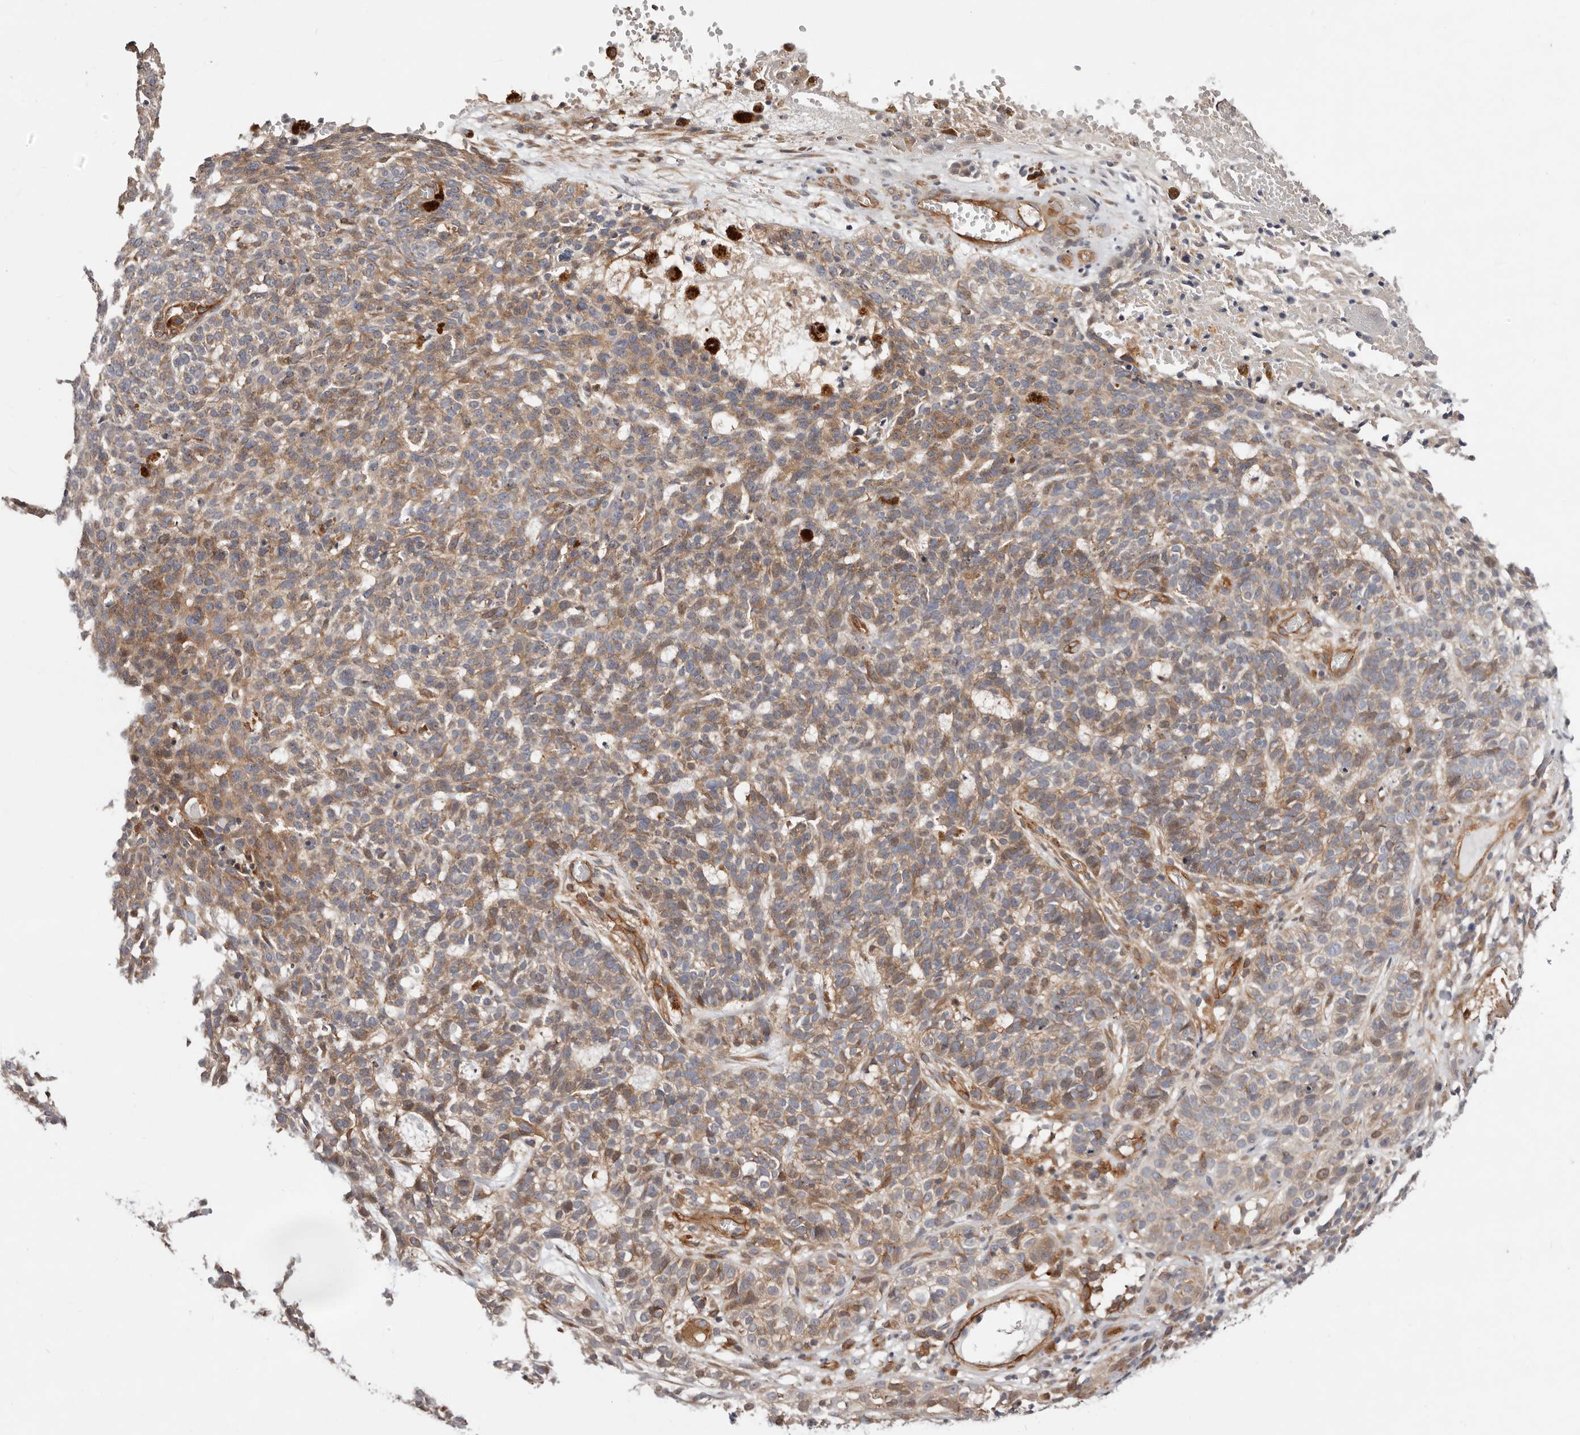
{"staining": {"intensity": "moderate", "quantity": "25%-75%", "location": "cytoplasmic/membranous"}, "tissue": "skin cancer", "cell_type": "Tumor cells", "image_type": "cancer", "snomed": [{"axis": "morphology", "description": "Basal cell carcinoma"}, {"axis": "topography", "description": "Skin"}], "caption": "A high-resolution micrograph shows IHC staining of basal cell carcinoma (skin), which shows moderate cytoplasmic/membranous positivity in approximately 25%-75% of tumor cells.", "gene": "MACF1", "patient": {"sex": "male", "age": 85}}